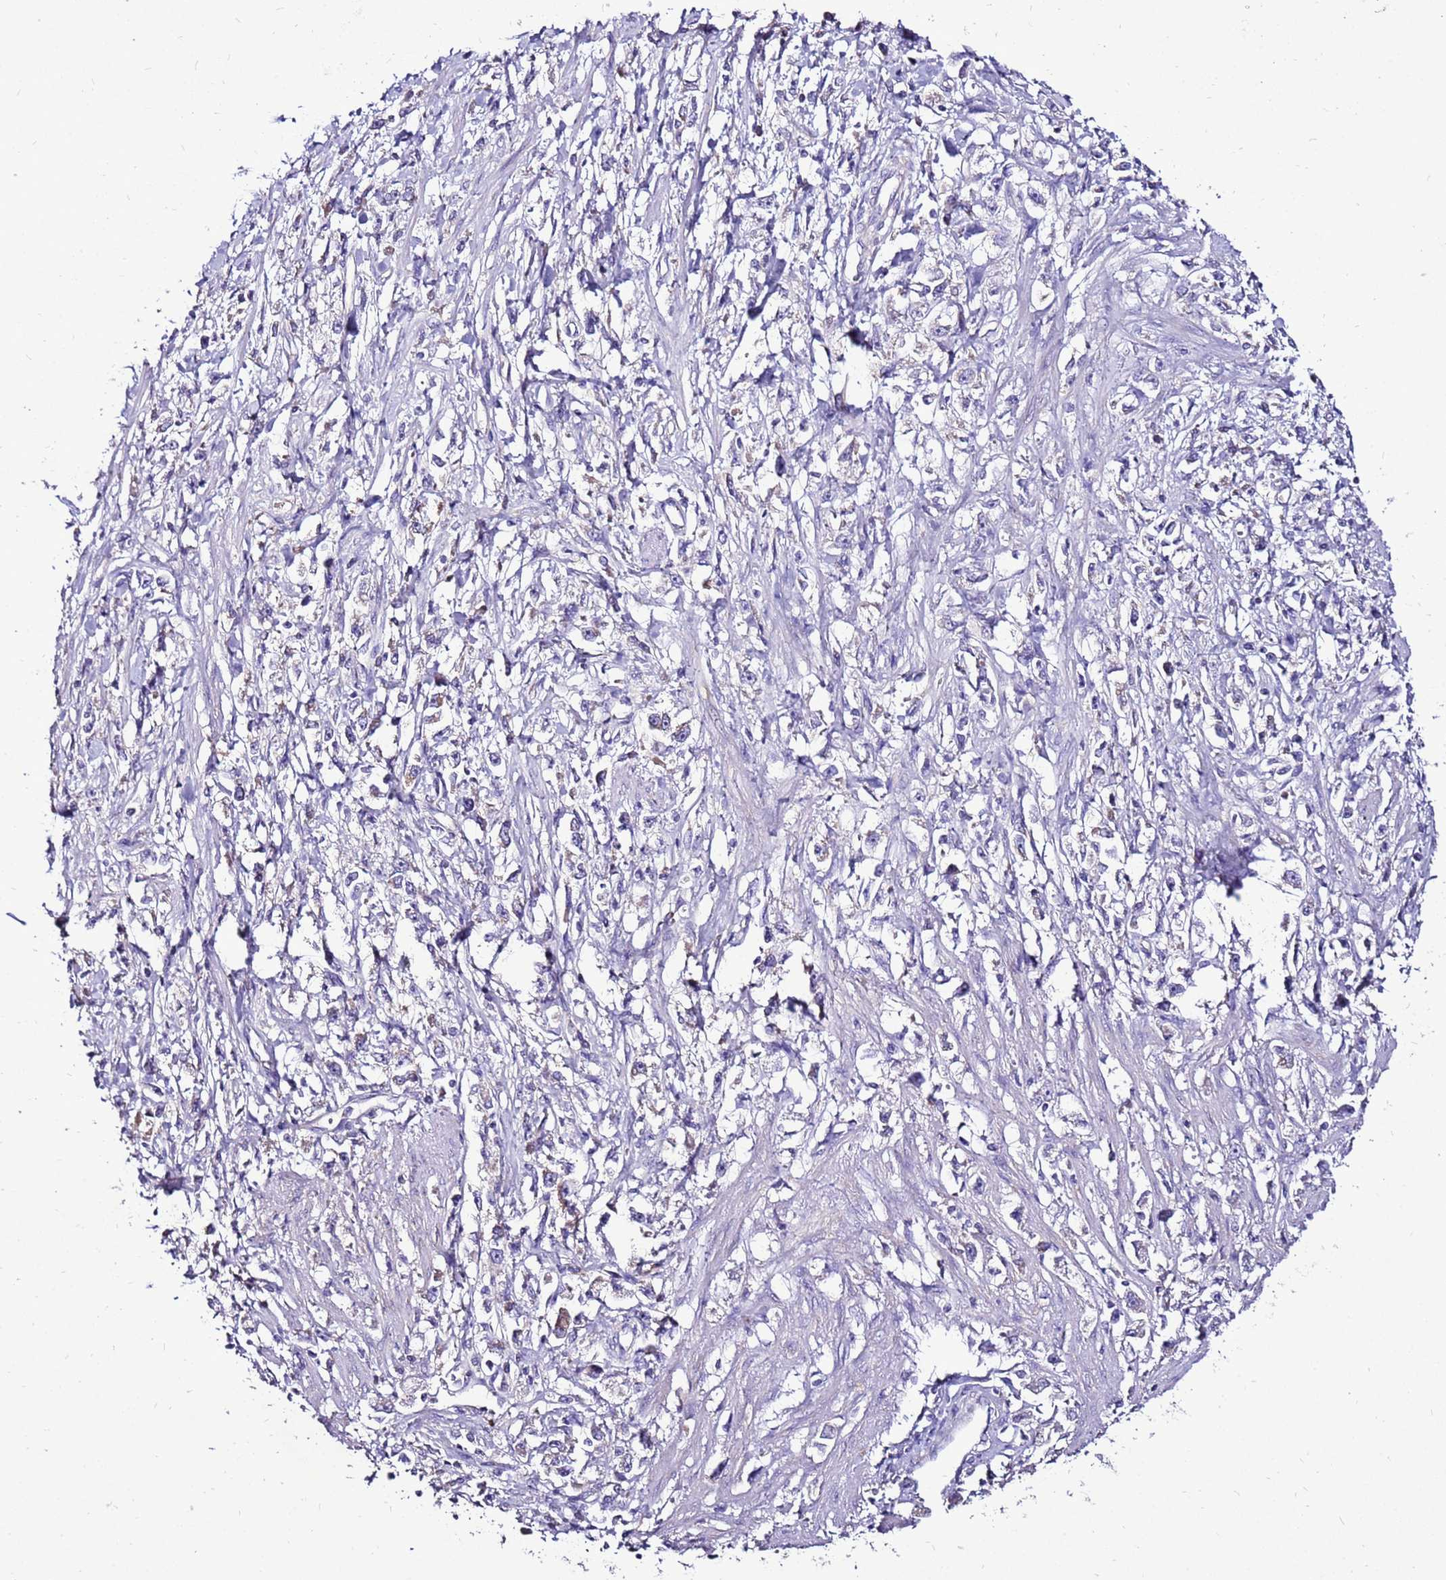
{"staining": {"intensity": "negative", "quantity": "none", "location": "none"}, "tissue": "stomach cancer", "cell_type": "Tumor cells", "image_type": "cancer", "snomed": [{"axis": "morphology", "description": "Adenocarcinoma, NOS"}, {"axis": "topography", "description": "Stomach"}], "caption": "An image of stomach cancer (adenocarcinoma) stained for a protein displays no brown staining in tumor cells. Nuclei are stained in blue.", "gene": "TMEM106C", "patient": {"sex": "female", "age": 59}}